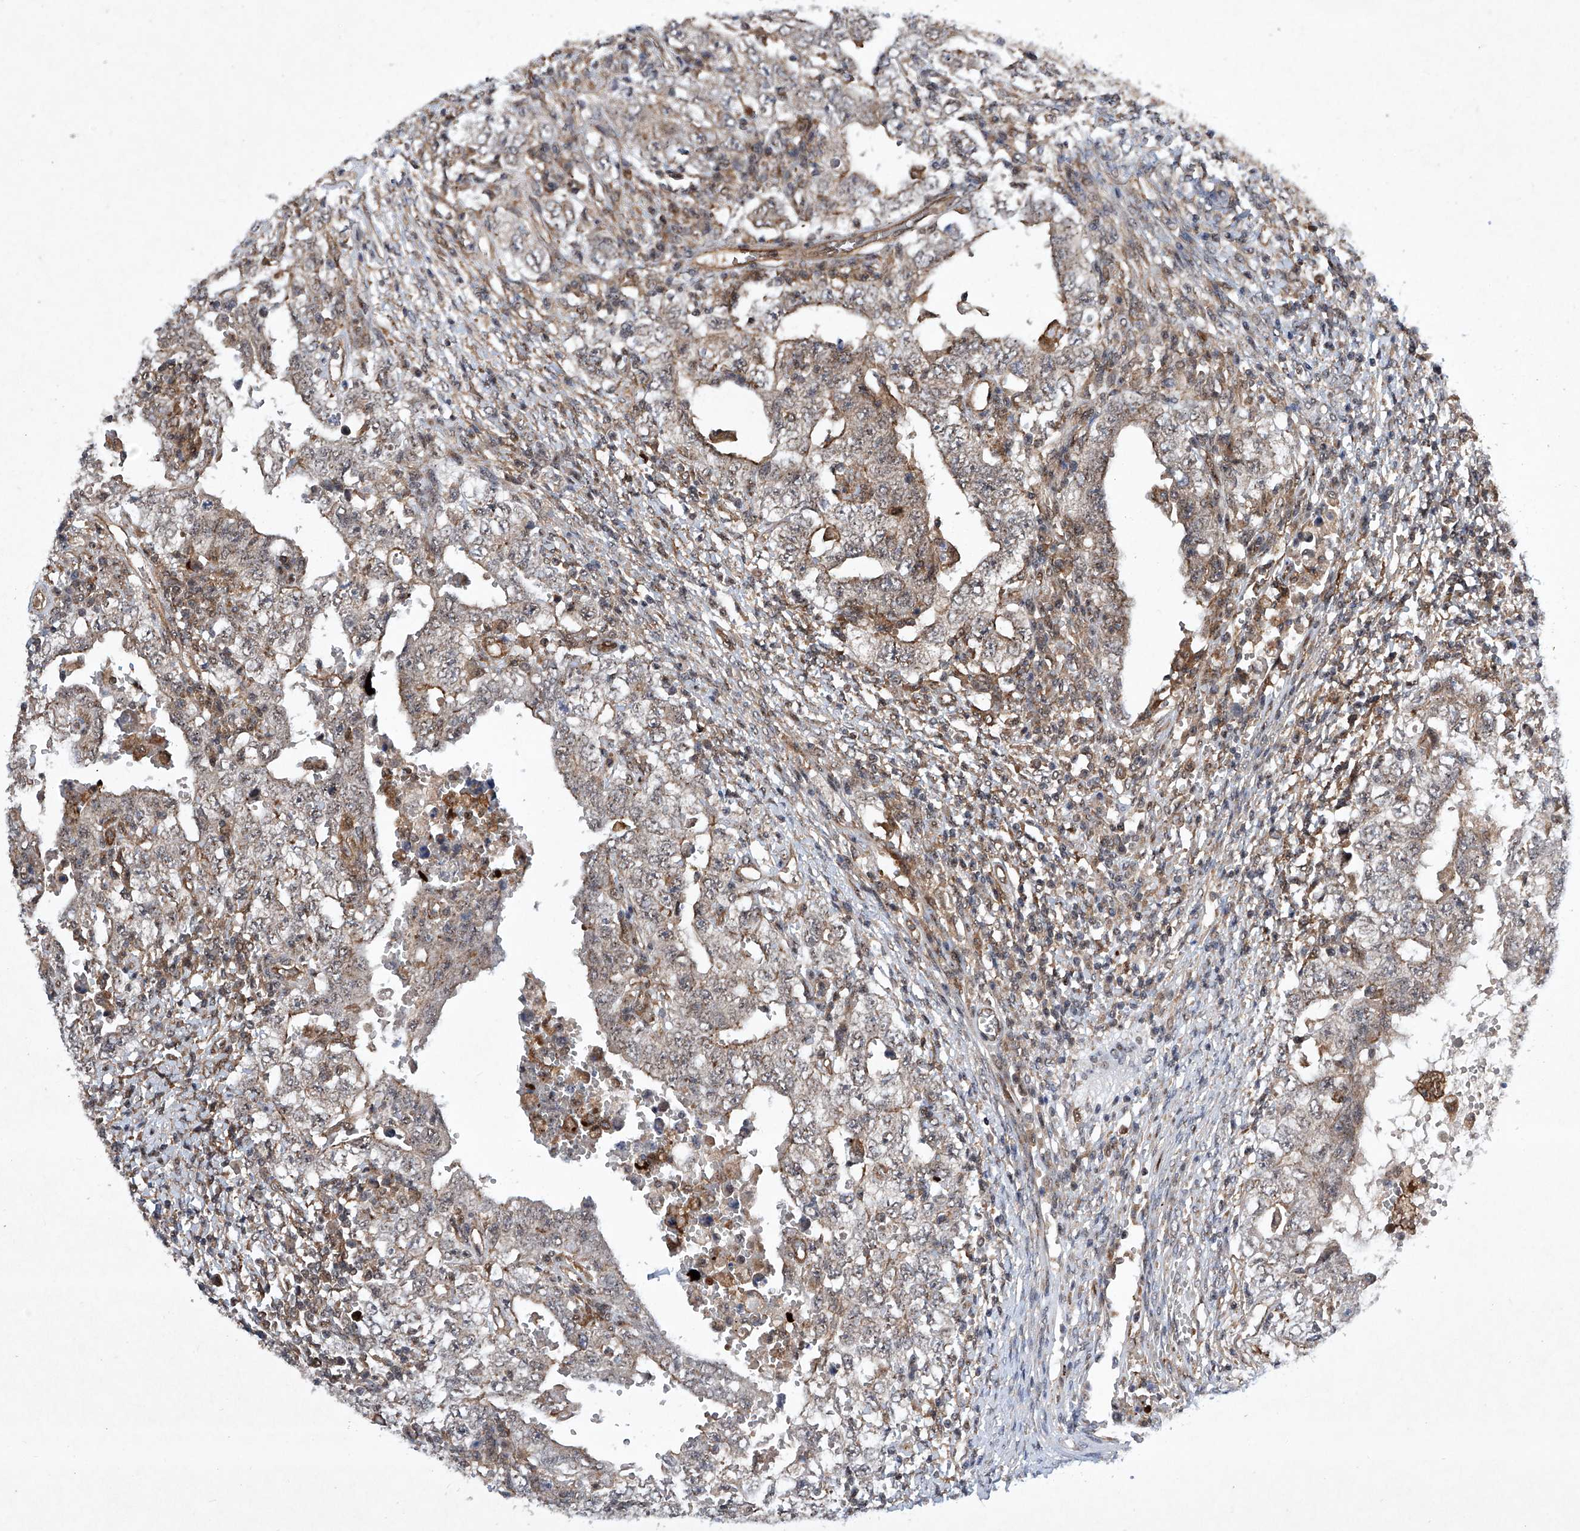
{"staining": {"intensity": "moderate", "quantity": "<25%", "location": "cytoplasmic/membranous"}, "tissue": "testis cancer", "cell_type": "Tumor cells", "image_type": "cancer", "snomed": [{"axis": "morphology", "description": "Carcinoma, Embryonal, NOS"}, {"axis": "topography", "description": "Testis"}], "caption": "Tumor cells show low levels of moderate cytoplasmic/membranous expression in about <25% of cells in testis cancer.", "gene": "CISH", "patient": {"sex": "male", "age": 26}}